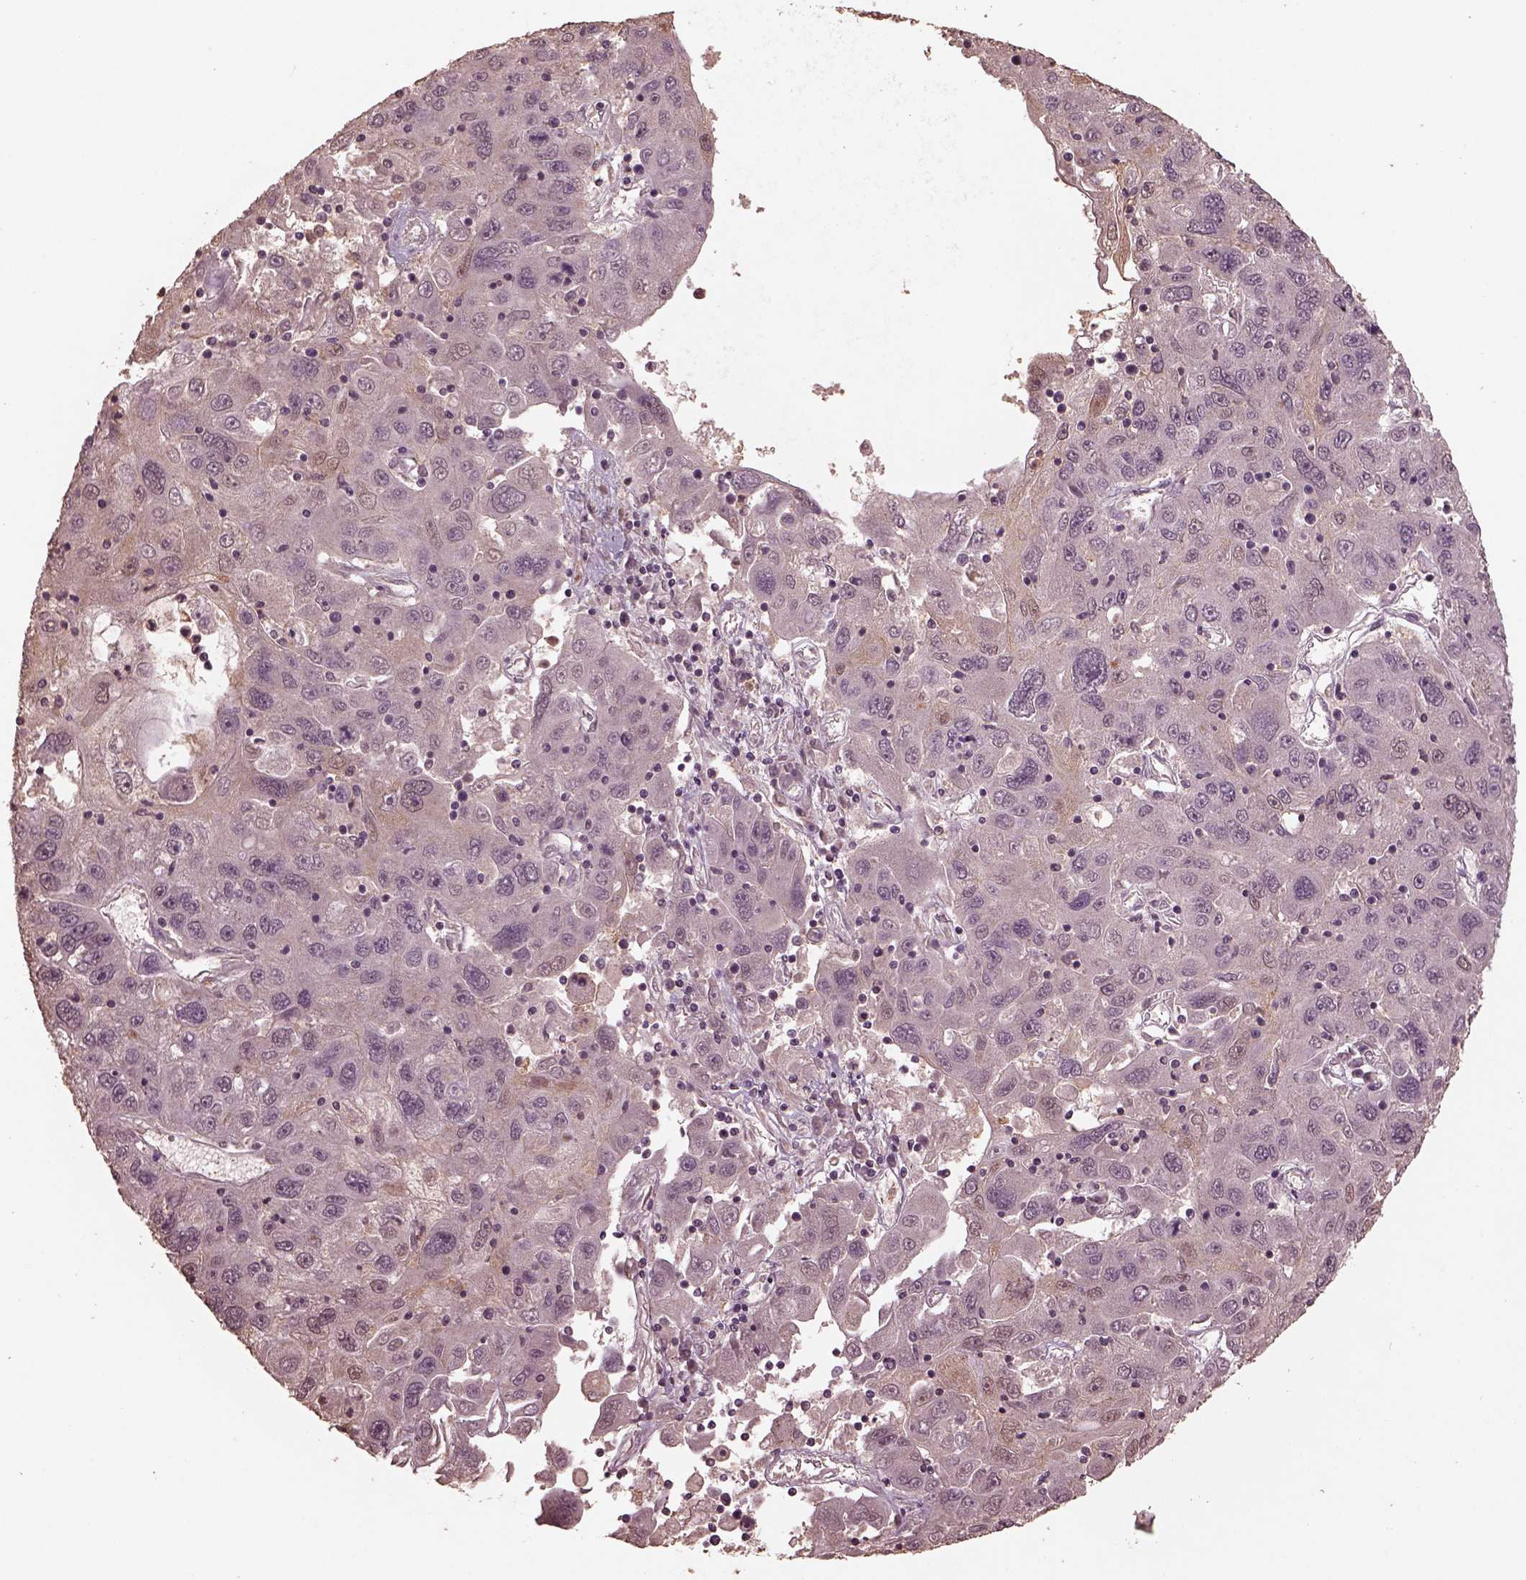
{"staining": {"intensity": "negative", "quantity": "none", "location": "none"}, "tissue": "stomach cancer", "cell_type": "Tumor cells", "image_type": "cancer", "snomed": [{"axis": "morphology", "description": "Adenocarcinoma, NOS"}, {"axis": "topography", "description": "Stomach"}], "caption": "Immunohistochemical staining of stomach adenocarcinoma demonstrates no significant positivity in tumor cells. (DAB immunohistochemistry (IHC) visualized using brightfield microscopy, high magnification).", "gene": "CPT1C", "patient": {"sex": "male", "age": 56}}